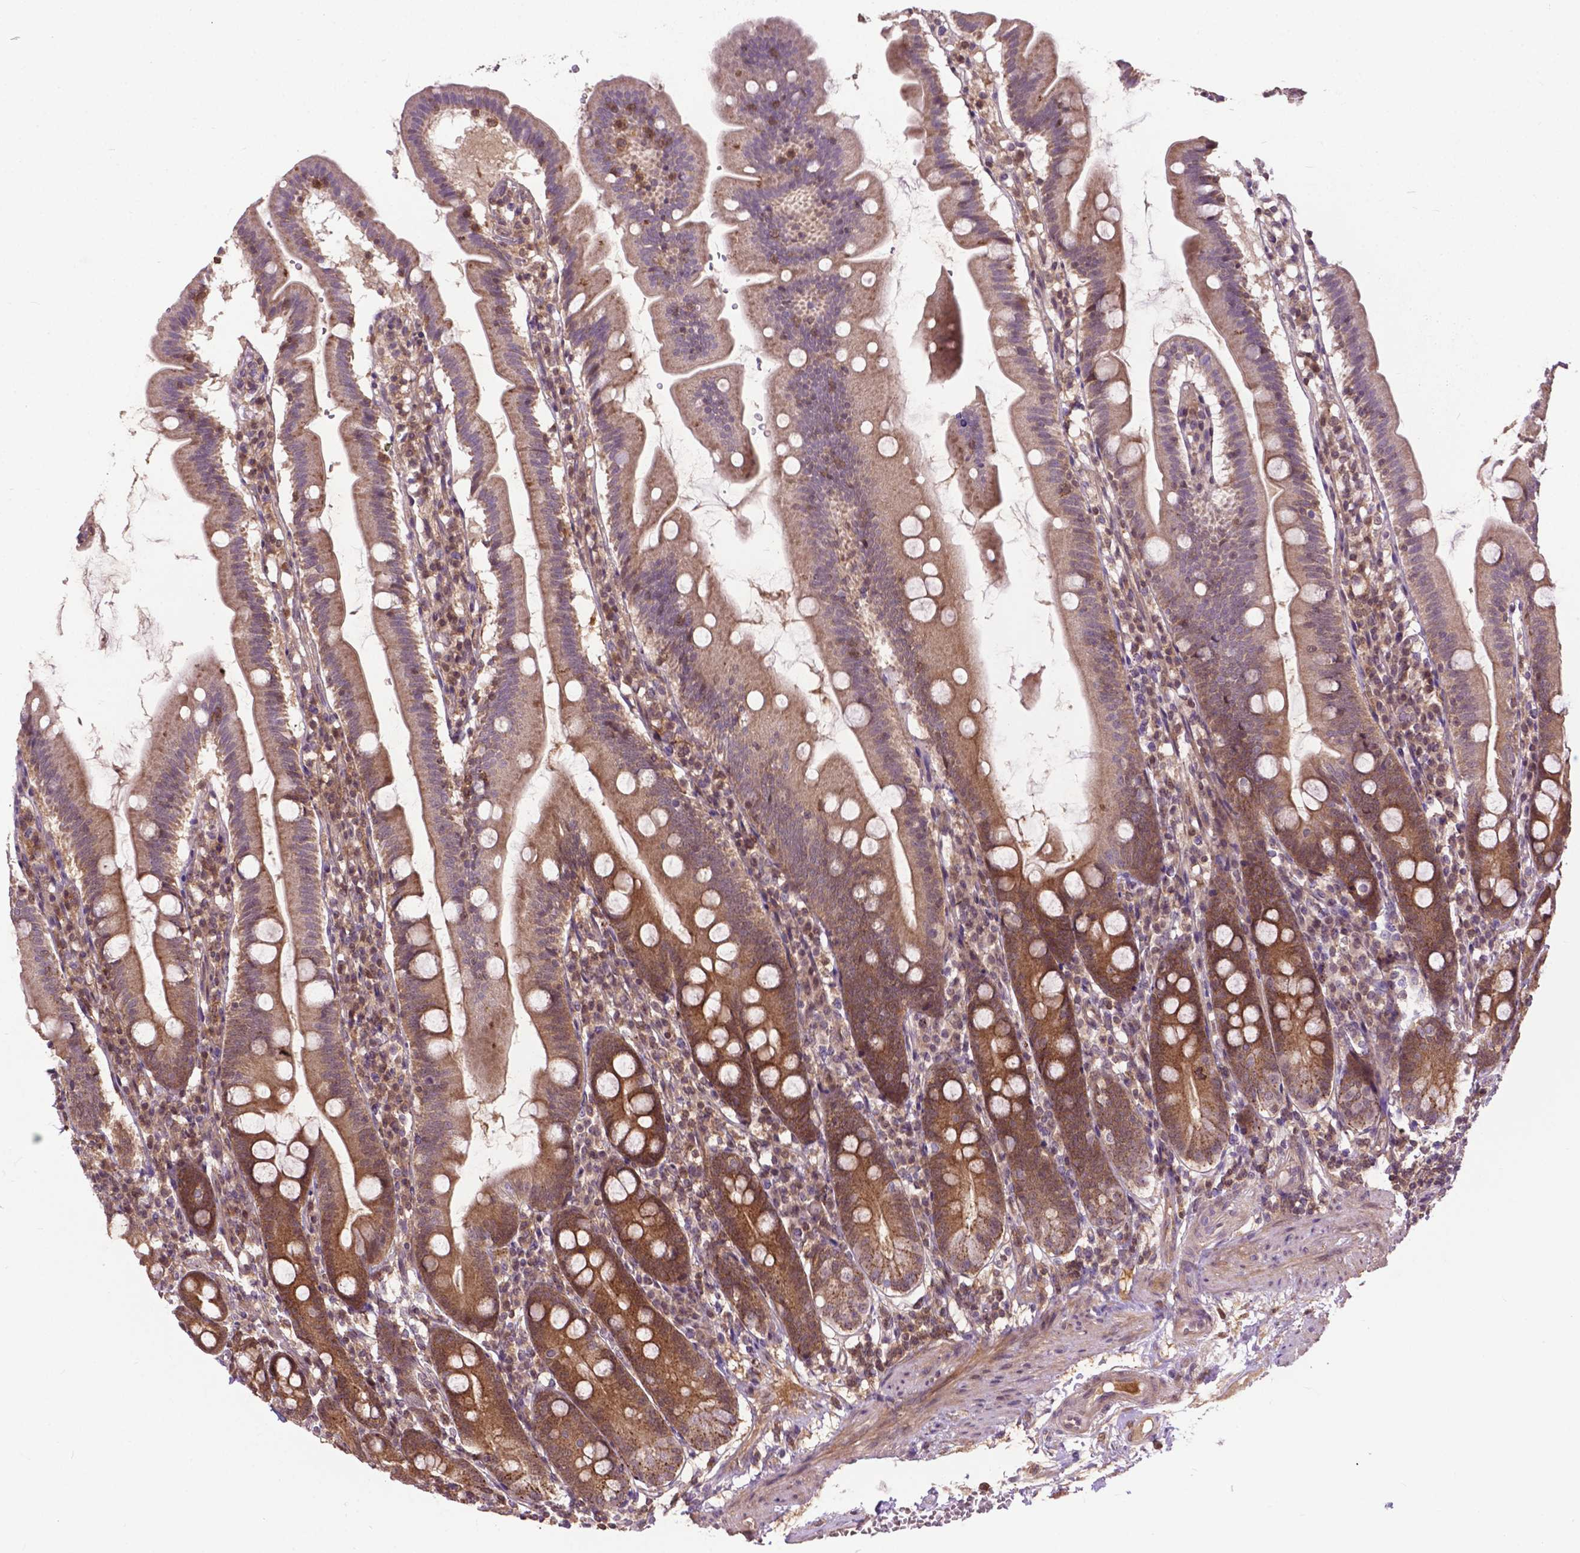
{"staining": {"intensity": "moderate", "quantity": ">75%", "location": "cytoplasmic/membranous"}, "tissue": "duodenum", "cell_type": "Glandular cells", "image_type": "normal", "snomed": [{"axis": "morphology", "description": "Normal tissue, NOS"}, {"axis": "topography", "description": "Duodenum"}], "caption": "Protein staining exhibits moderate cytoplasmic/membranous expression in about >75% of glandular cells in normal duodenum.", "gene": "CHMP4A", "patient": {"sex": "female", "age": 67}}